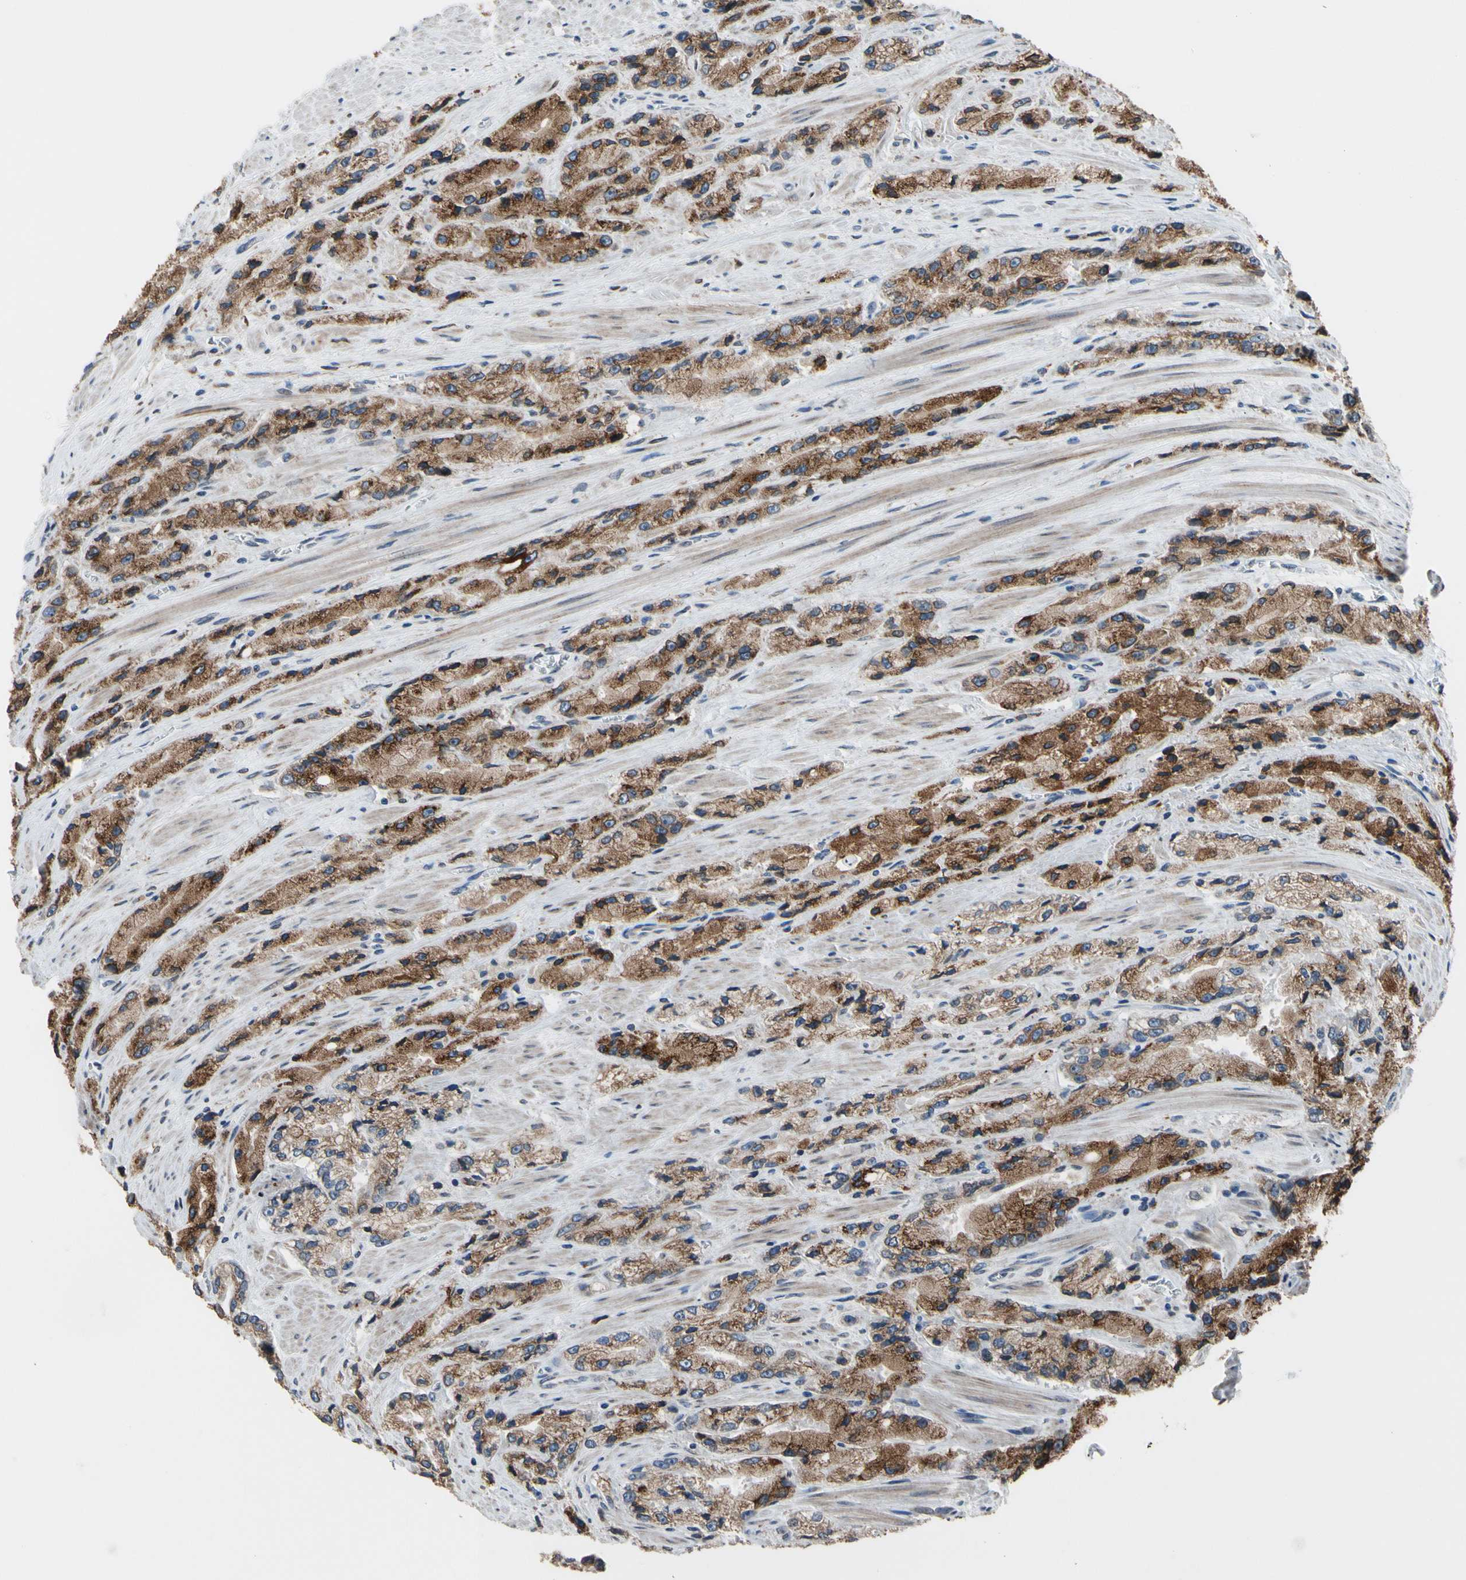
{"staining": {"intensity": "moderate", "quantity": ">75%", "location": "cytoplasmic/membranous"}, "tissue": "prostate cancer", "cell_type": "Tumor cells", "image_type": "cancer", "snomed": [{"axis": "morphology", "description": "Adenocarcinoma, High grade"}, {"axis": "topography", "description": "Prostate"}], "caption": "This micrograph demonstrates IHC staining of prostate cancer (high-grade adenocarcinoma), with medium moderate cytoplasmic/membranous expression in about >75% of tumor cells.", "gene": "TMED7", "patient": {"sex": "male", "age": 58}}